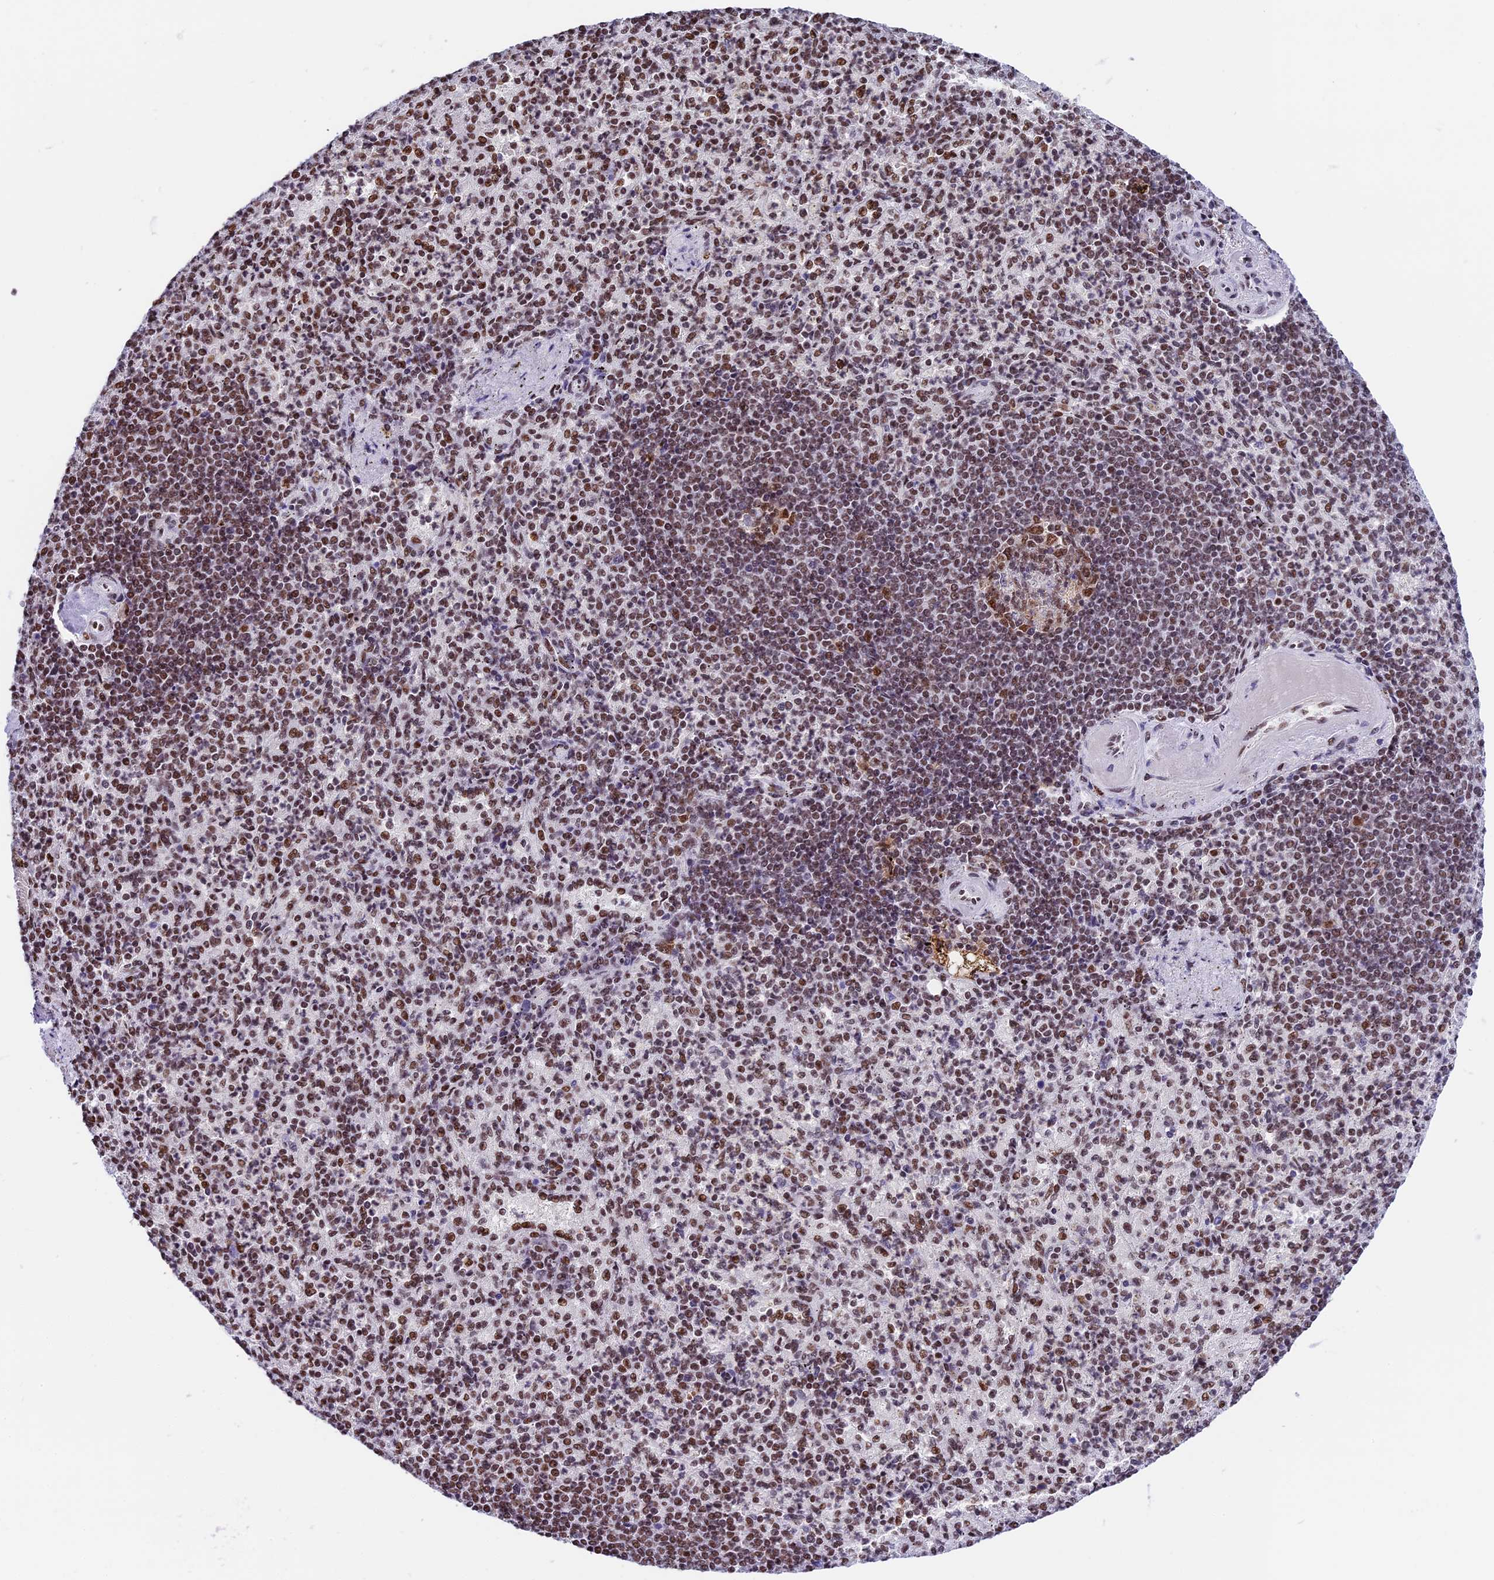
{"staining": {"intensity": "moderate", "quantity": ">75%", "location": "nuclear"}, "tissue": "spleen", "cell_type": "Cells in red pulp", "image_type": "normal", "snomed": [{"axis": "morphology", "description": "Normal tissue, NOS"}, {"axis": "topography", "description": "Spleen"}], "caption": "Immunohistochemical staining of unremarkable spleen exhibits medium levels of moderate nuclear positivity in approximately >75% of cells in red pulp.", "gene": "SBNO1", "patient": {"sex": "female", "age": 74}}